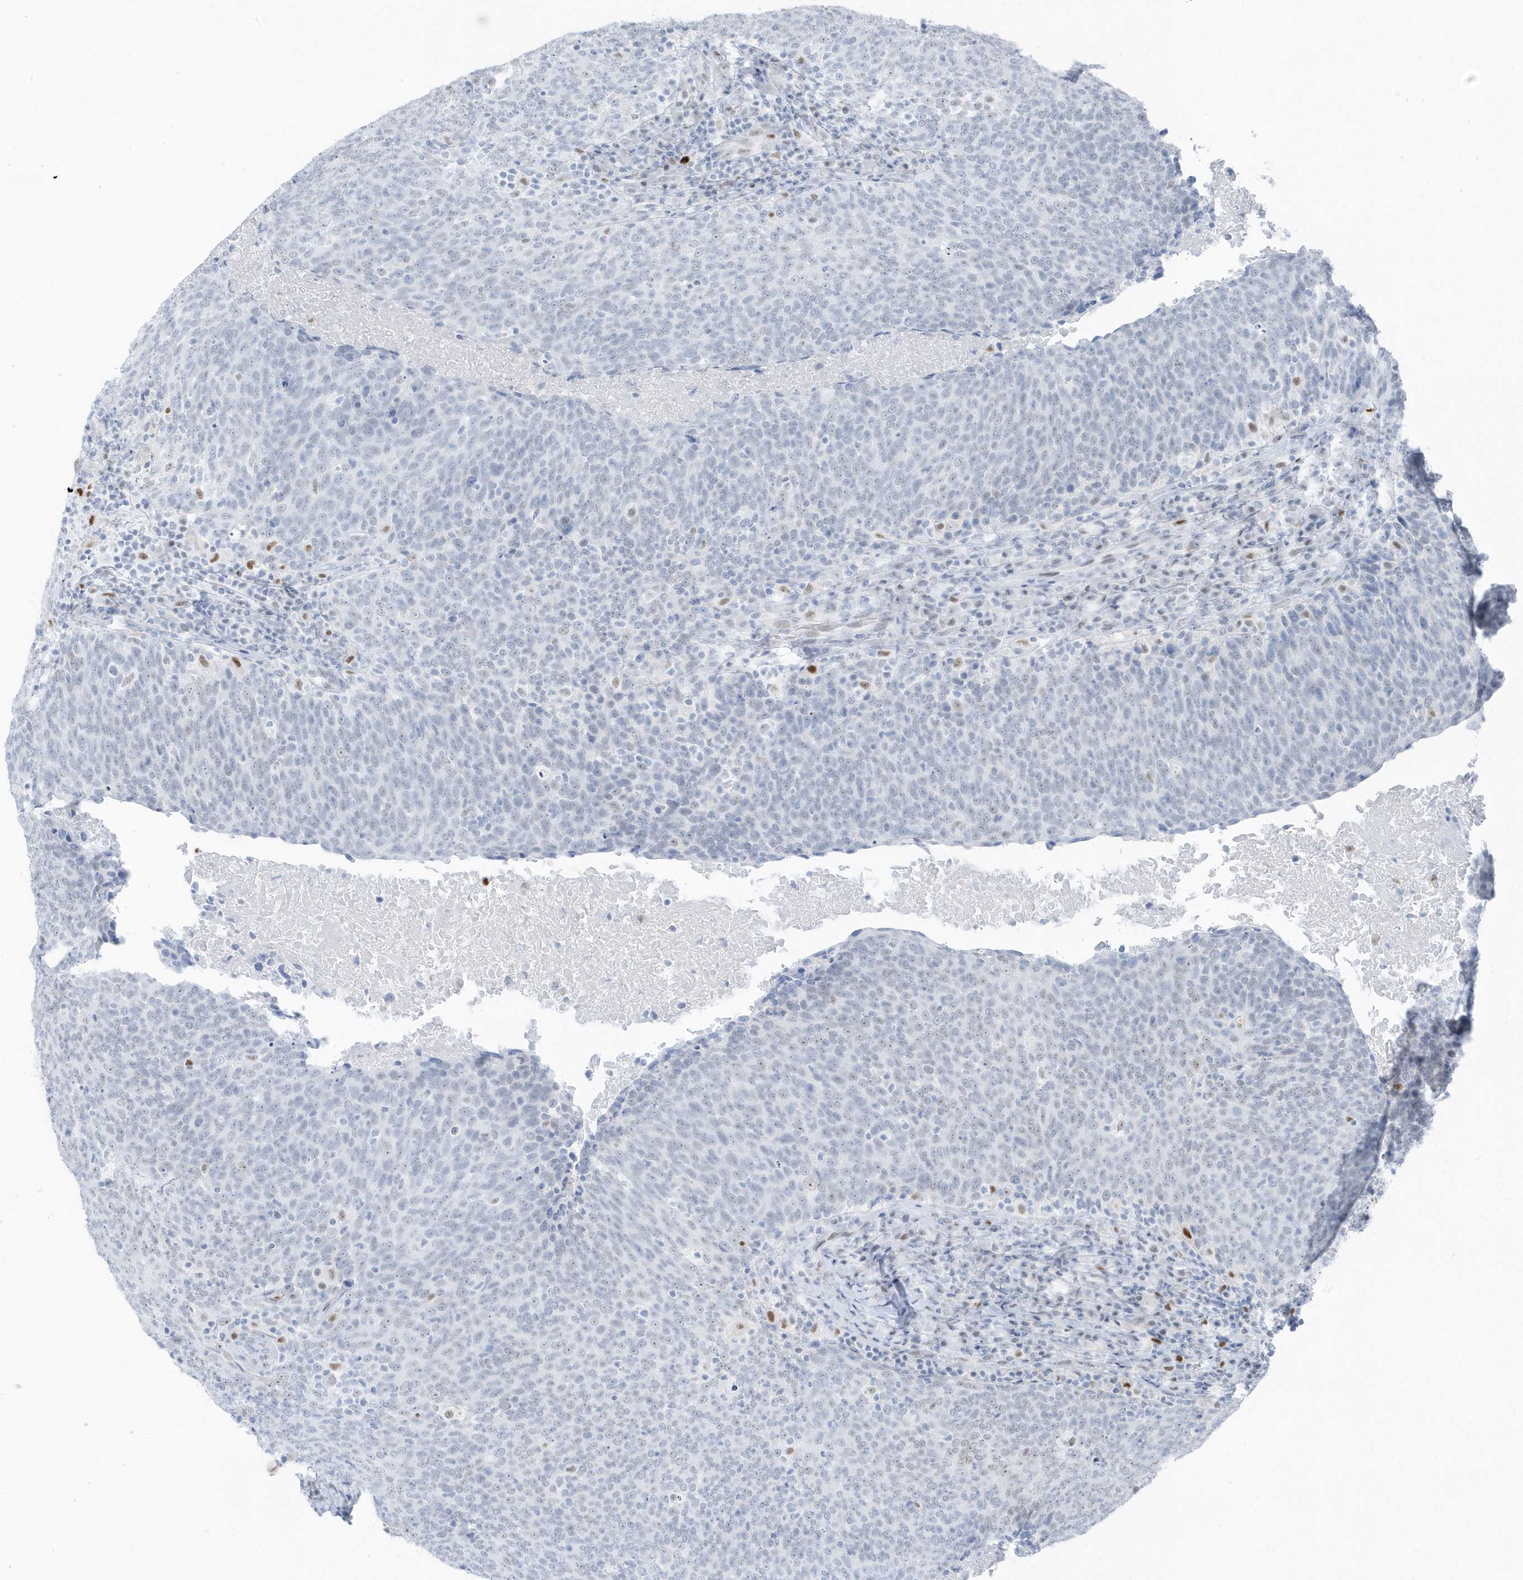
{"staining": {"intensity": "negative", "quantity": "none", "location": "none"}, "tissue": "head and neck cancer", "cell_type": "Tumor cells", "image_type": "cancer", "snomed": [{"axis": "morphology", "description": "Squamous cell carcinoma, NOS"}, {"axis": "morphology", "description": "Squamous cell carcinoma, metastatic, NOS"}, {"axis": "topography", "description": "Lymph node"}, {"axis": "topography", "description": "Head-Neck"}], "caption": "Immunohistochemistry (IHC) micrograph of neoplastic tissue: head and neck cancer (metastatic squamous cell carcinoma) stained with DAB exhibits no significant protein positivity in tumor cells.", "gene": "SMIM34", "patient": {"sex": "male", "age": 62}}